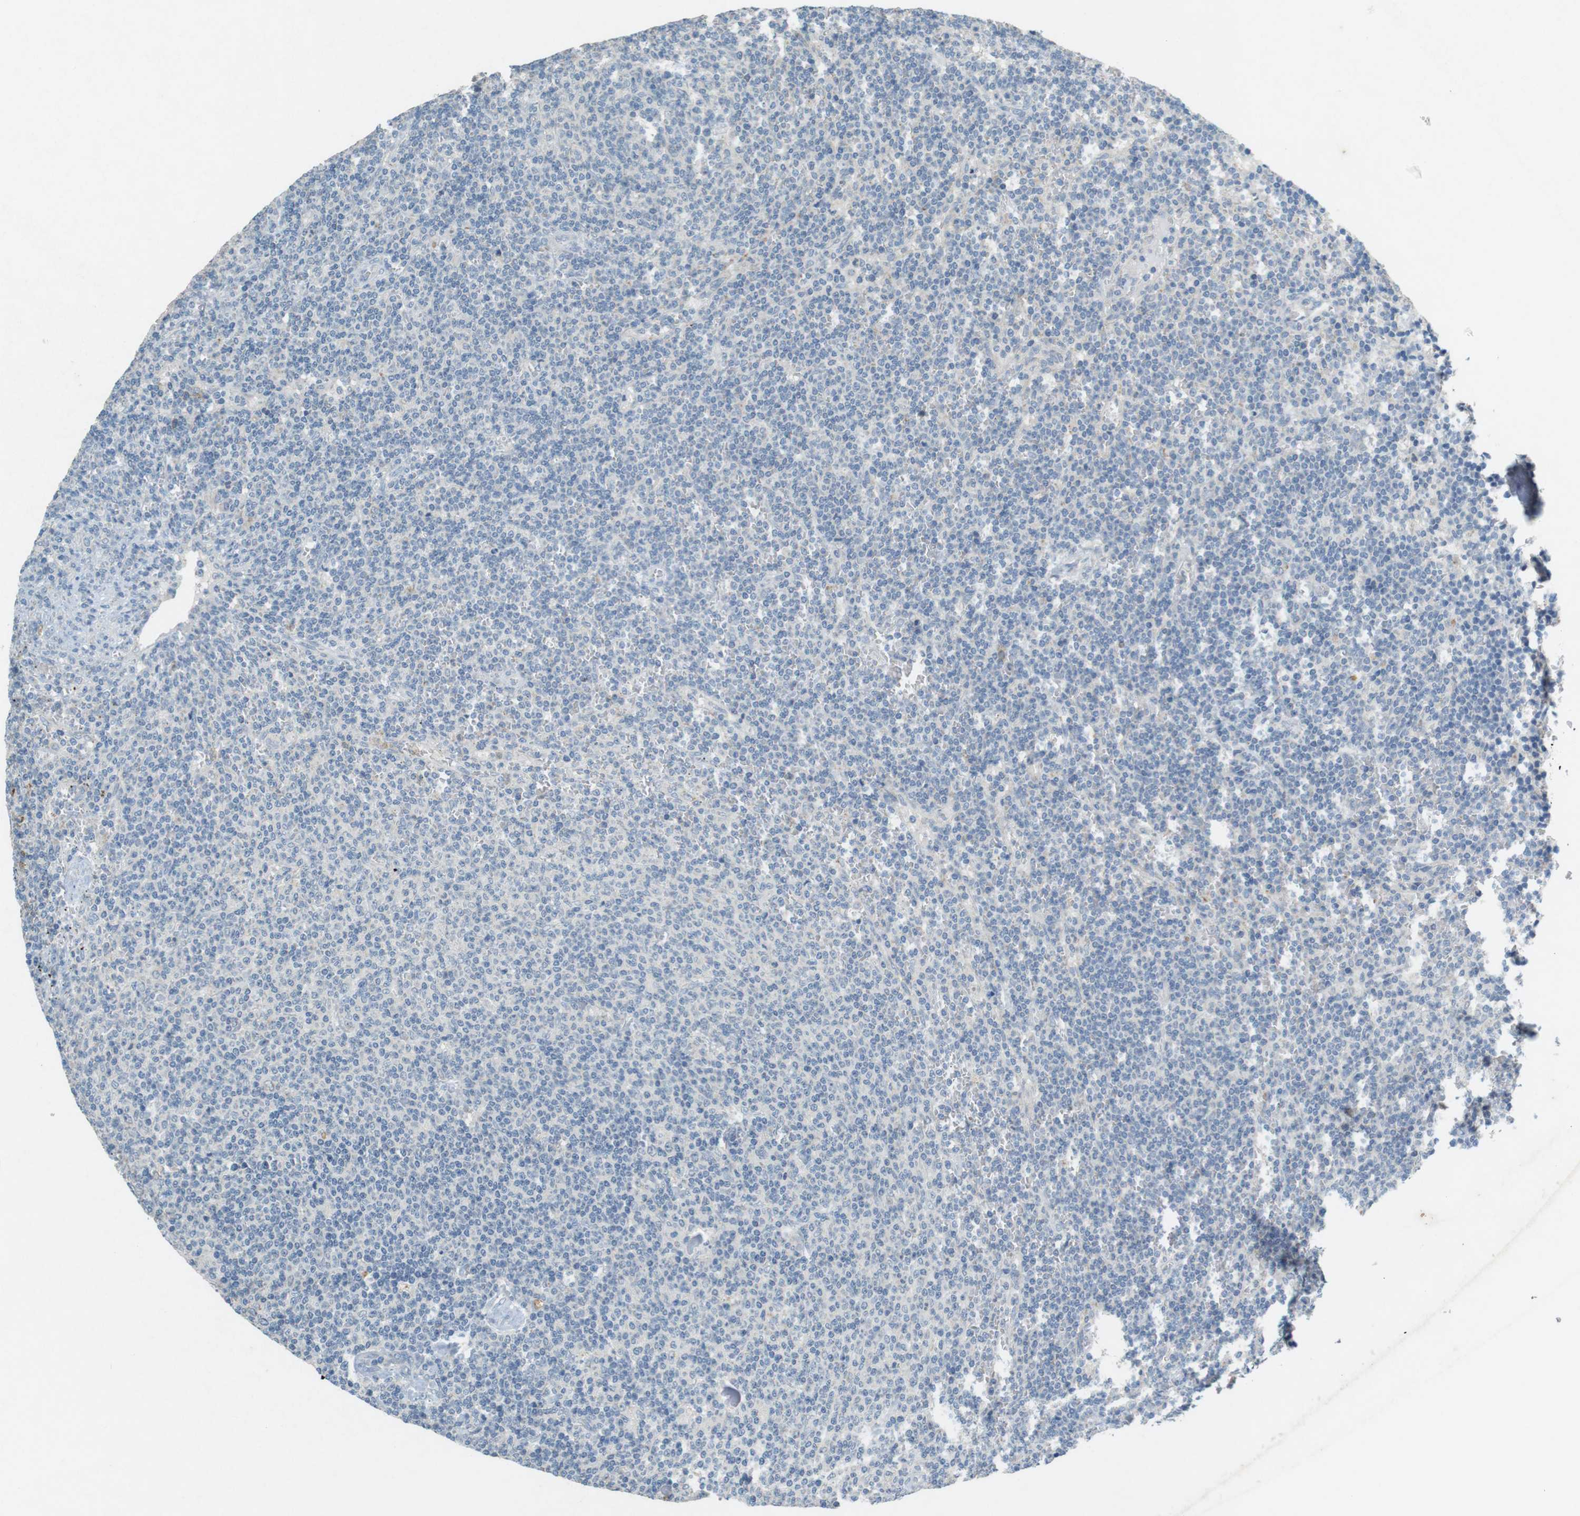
{"staining": {"intensity": "negative", "quantity": "none", "location": "none"}, "tissue": "lymphoma", "cell_type": "Tumor cells", "image_type": "cancer", "snomed": [{"axis": "morphology", "description": "Malignant lymphoma, non-Hodgkin's type, Low grade"}, {"axis": "topography", "description": "Spleen"}], "caption": "Immunohistochemistry of human lymphoma reveals no expression in tumor cells.", "gene": "MUC5B", "patient": {"sex": "female", "age": 50}}